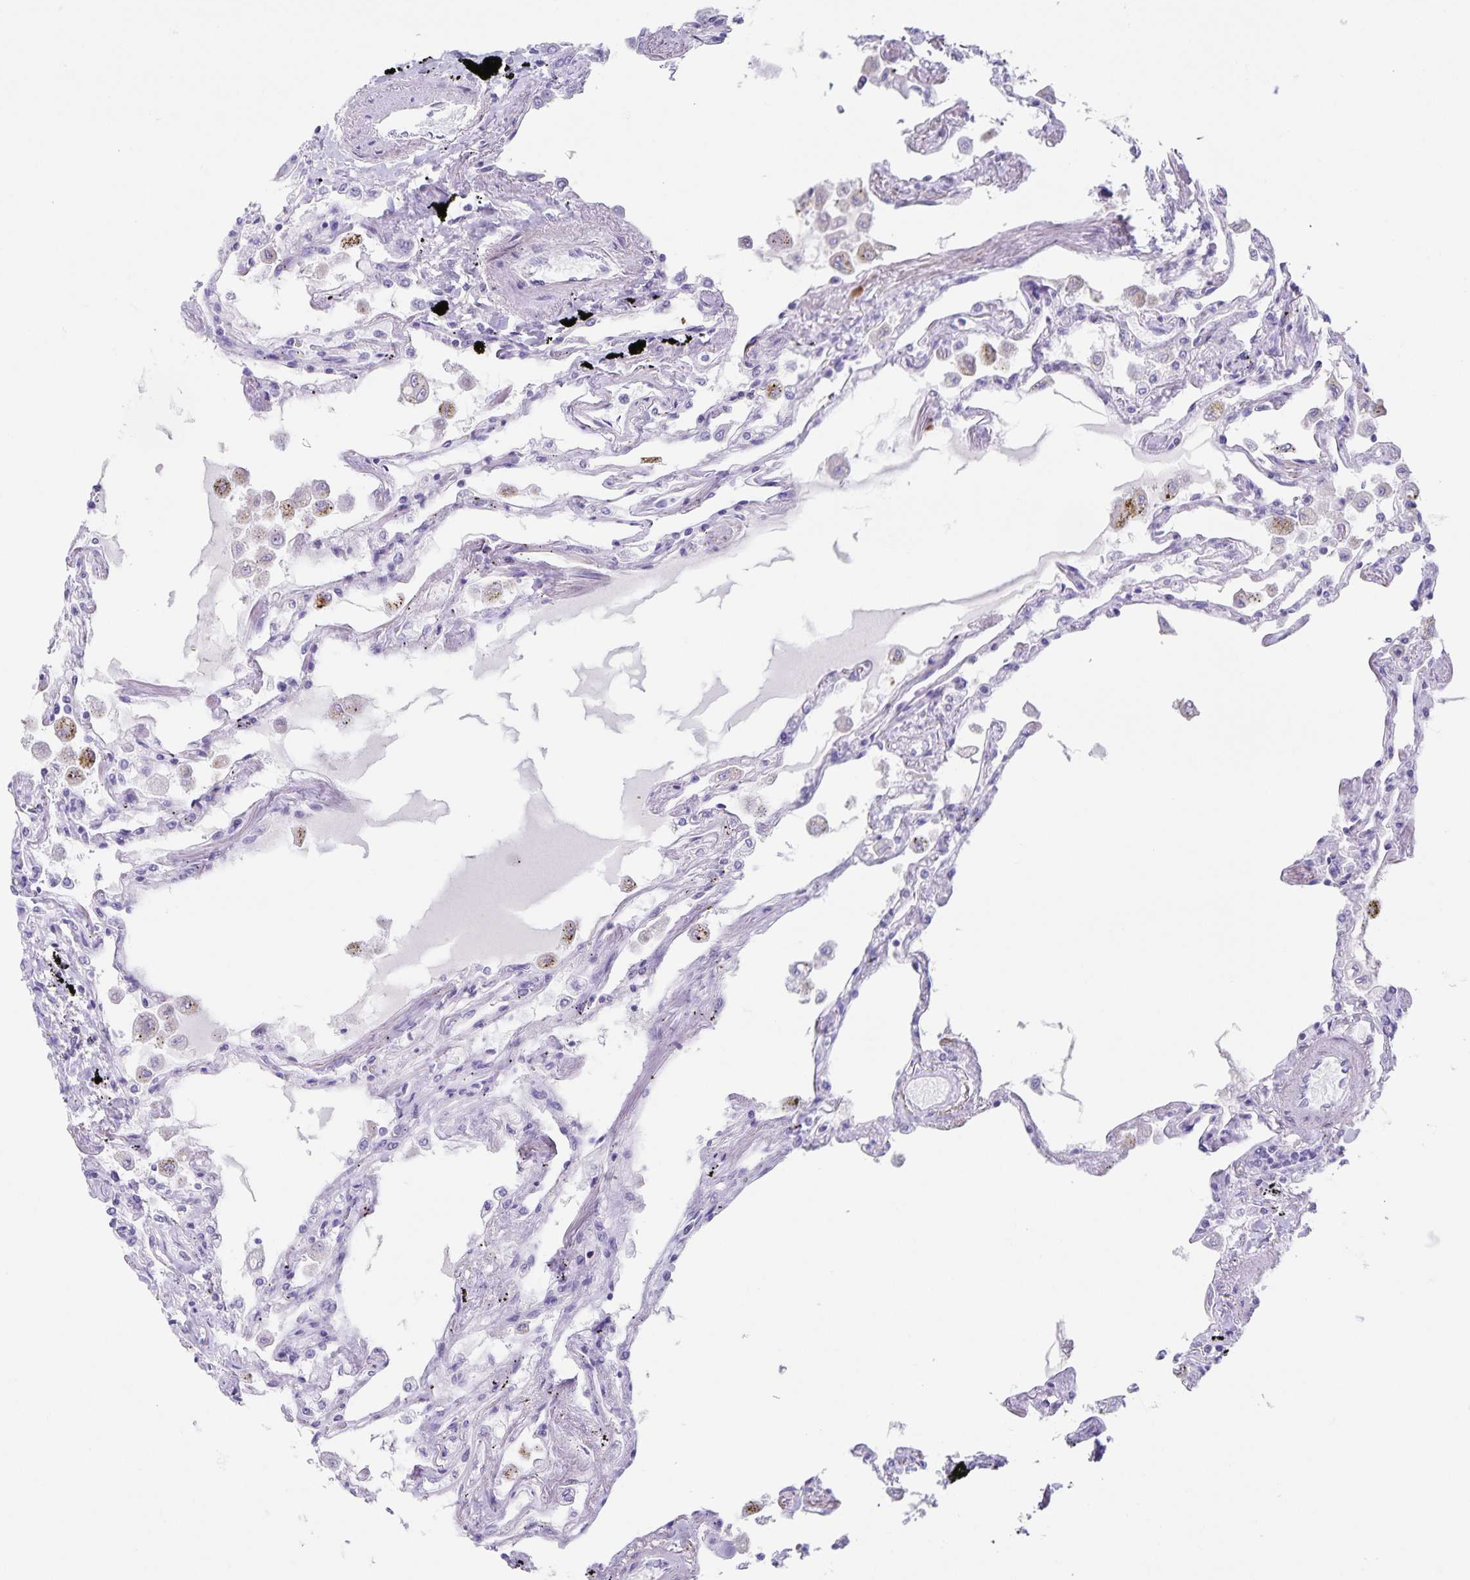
{"staining": {"intensity": "negative", "quantity": "none", "location": "none"}, "tissue": "lung", "cell_type": "Alveolar cells", "image_type": "normal", "snomed": [{"axis": "morphology", "description": "Normal tissue, NOS"}, {"axis": "morphology", "description": "Adenocarcinoma, NOS"}, {"axis": "topography", "description": "Cartilage tissue"}, {"axis": "topography", "description": "Lung"}], "caption": "This histopathology image is of unremarkable lung stained with immunohistochemistry (IHC) to label a protein in brown with the nuclei are counter-stained blue. There is no expression in alveolar cells.", "gene": "C11orf42", "patient": {"sex": "female", "age": 67}}